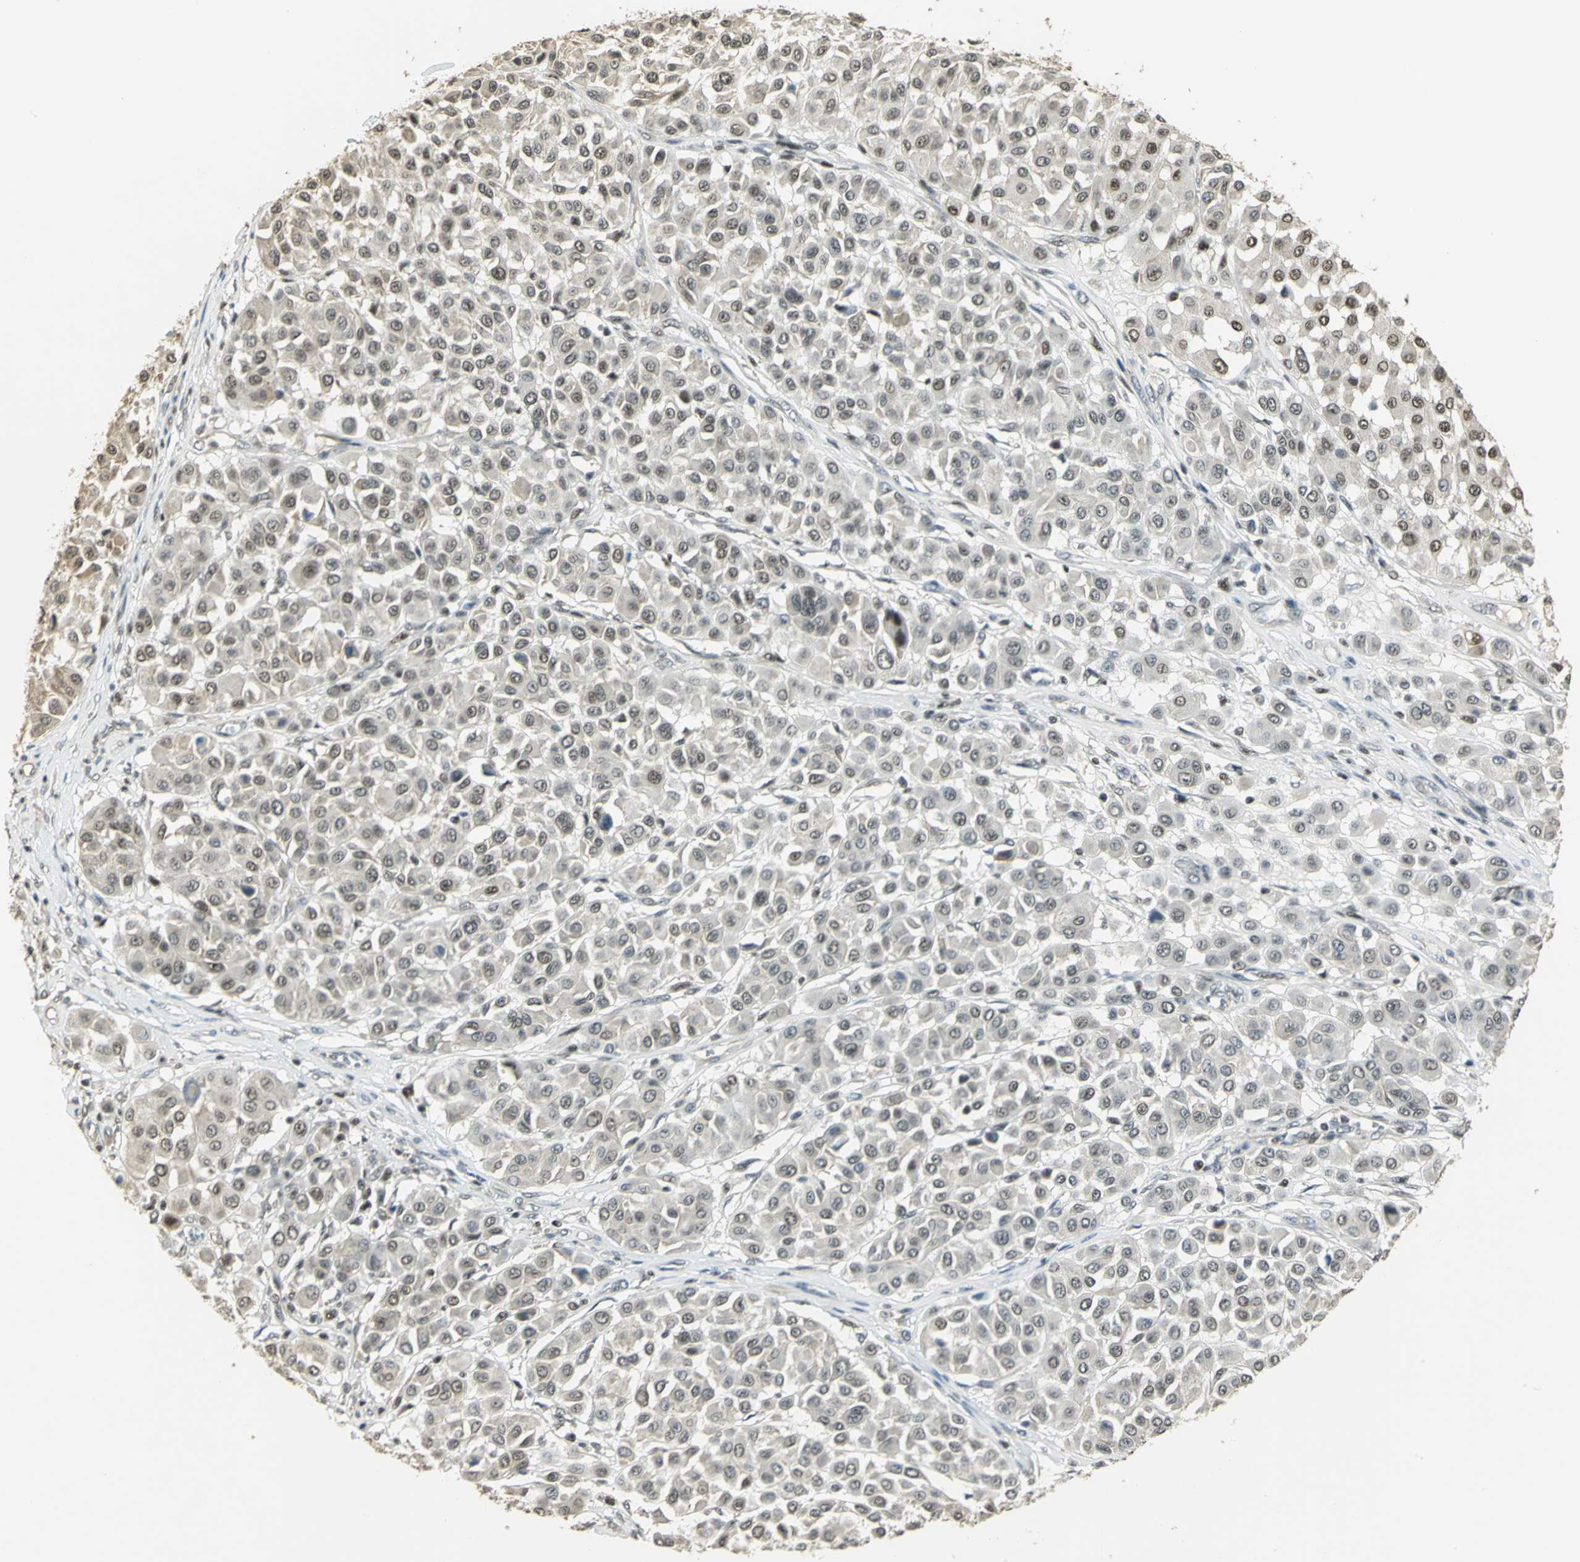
{"staining": {"intensity": "weak", "quantity": "25%-75%", "location": "nuclear"}, "tissue": "melanoma", "cell_type": "Tumor cells", "image_type": "cancer", "snomed": [{"axis": "morphology", "description": "Malignant melanoma, Metastatic site"}, {"axis": "topography", "description": "Soft tissue"}], "caption": "Malignant melanoma (metastatic site) stained with a protein marker shows weak staining in tumor cells.", "gene": "ELF1", "patient": {"sex": "male", "age": 41}}